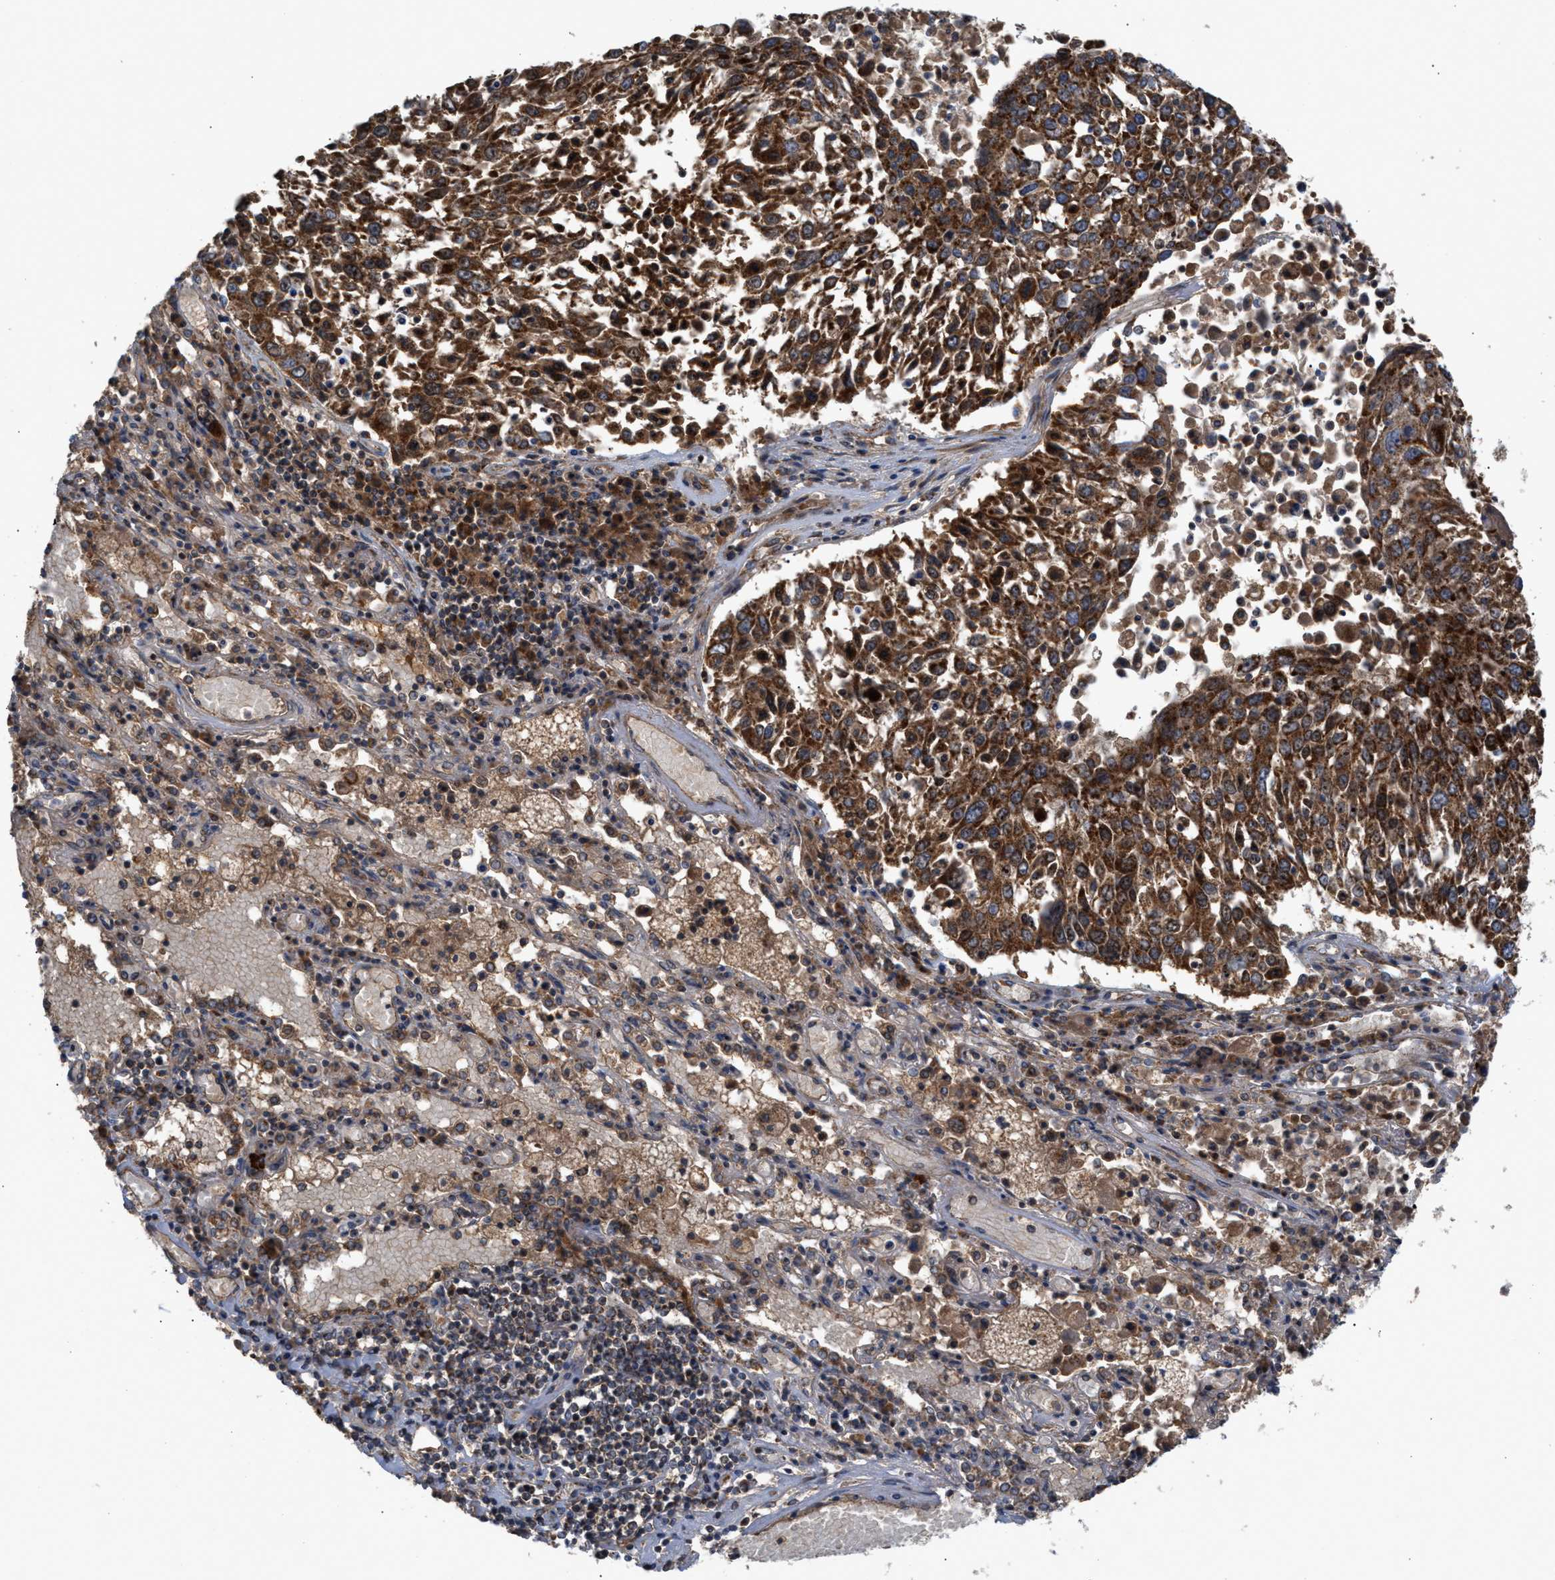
{"staining": {"intensity": "strong", "quantity": ">75%", "location": "cytoplasmic/membranous"}, "tissue": "lung cancer", "cell_type": "Tumor cells", "image_type": "cancer", "snomed": [{"axis": "morphology", "description": "Squamous cell carcinoma, NOS"}, {"axis": "topography", "description": "Lung"}], "caption": "Brown immunohistochemical staining in human lung cancer (squamous cell carcinoma) exhibits strong cytoplasmic/membranous staining in about >75% of tumor cells.", "gene": "TACO1", "patient": {"sex": "male", "age": 65}}